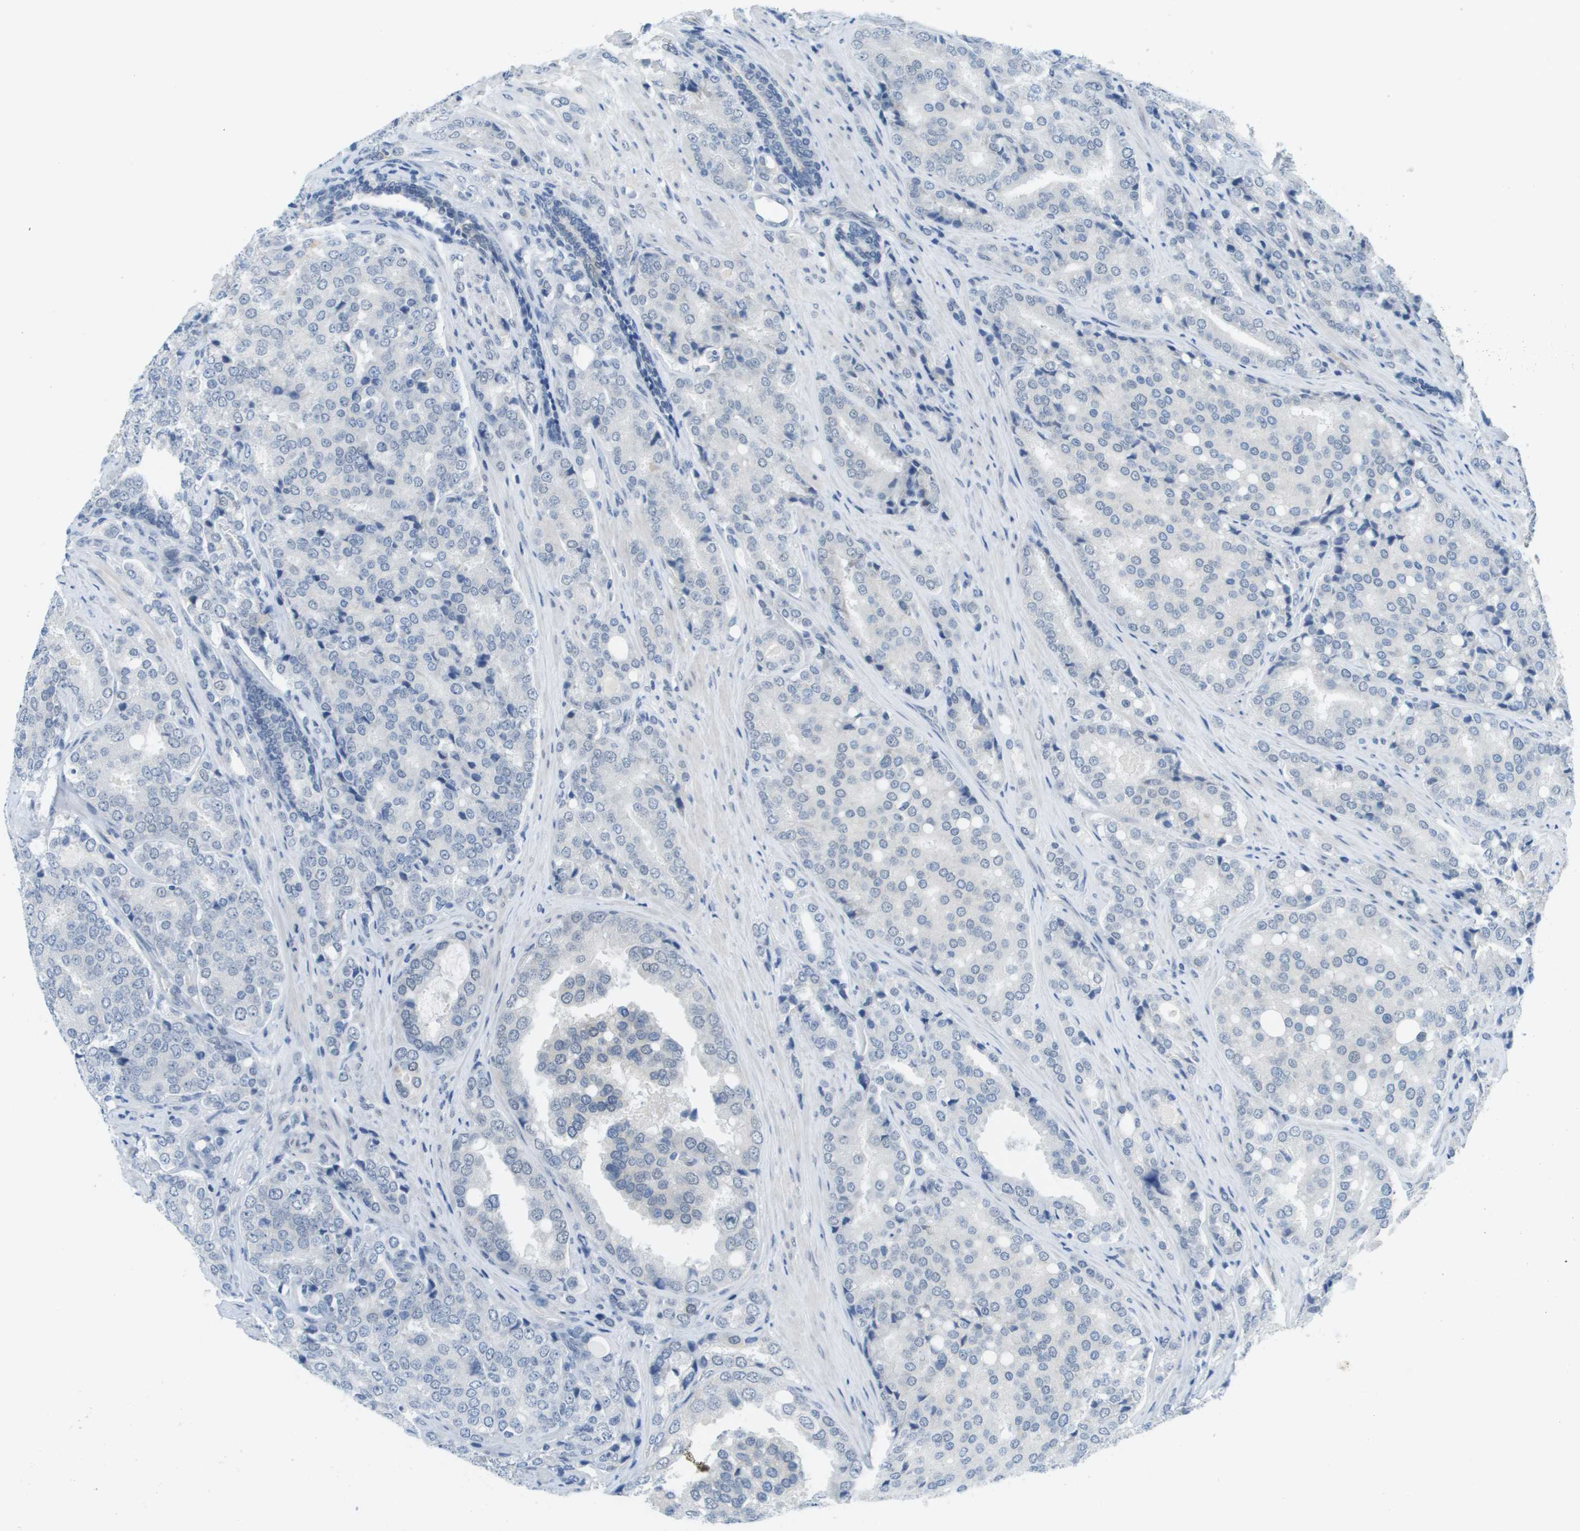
{"staining": {"intensity": "negative", "quantity": "none", "location": "none"}, "tissue": "prostate cancer", "cell_type": "Tumor cells", "image_type": "cancer", "snomed": [{"axis": "morphology", "description": "Adenocarcinoma, High grade"}, {"axis": "topography", "description": "Prostate"}], "caption": "An IHC photomicrograph of prostate cancer is shown. There is no staining in tumor cells of prostate cancer. (DAB IHC visualized using brightfield microscopy, high magnification).", "gene": "ARID1B", "patient": {"sex": "male", "age": 50}}